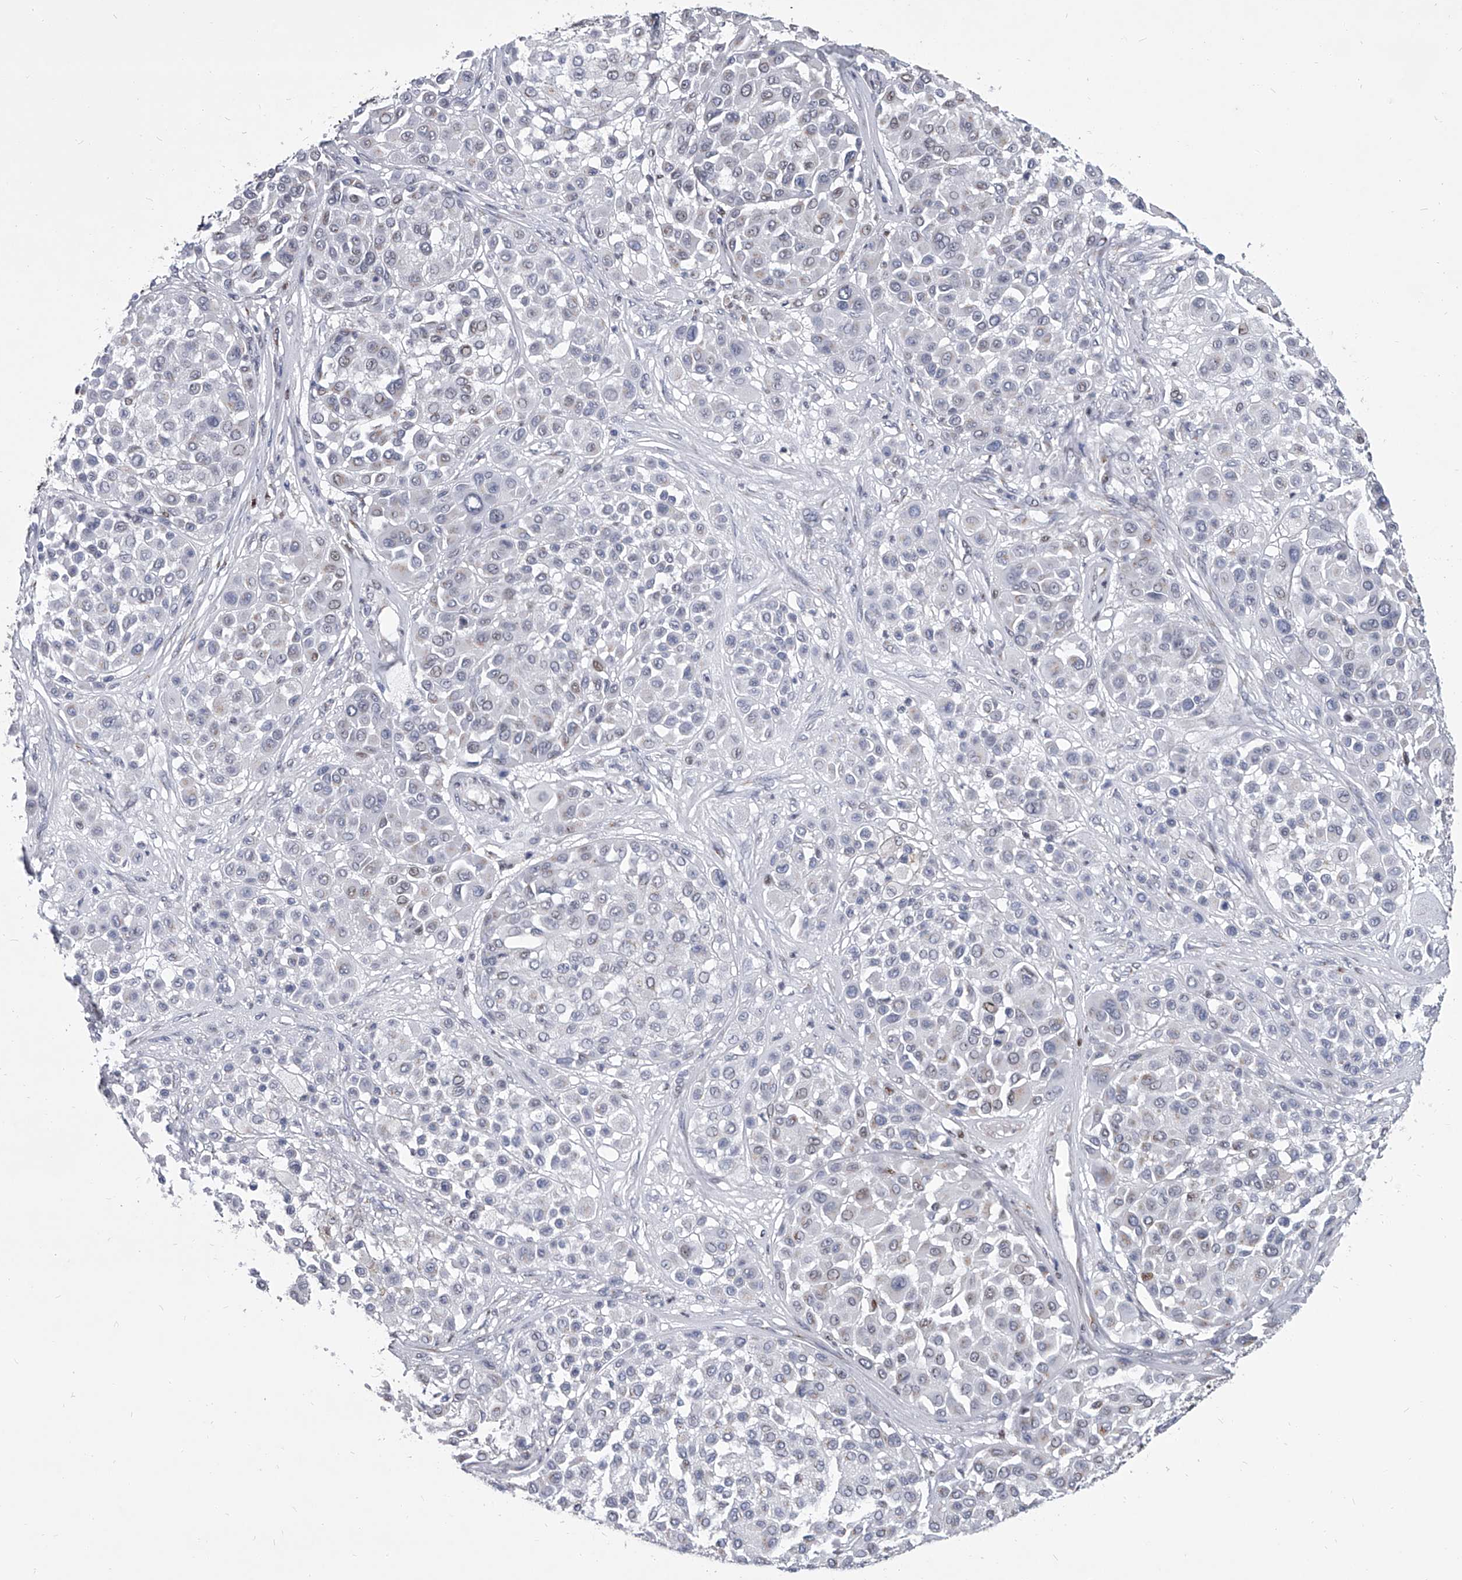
{"staining": {"intensity": "negative", "quantity": "none", "location": "none"}, "tissue": "melanoma", "cell_type": "Tumor cells", "image_type": "cancer", "snomed": [{"axis": "morphology", "description": "Malignant melanoma, Metastatic site"}, {"axis": "topography", "description": "Soft tissue"}], "caption": "Micrograph shows no significant protein positivity in tumor cells of melanoma.", "gene": "EVA1C", "patient": {"sex": "male", "age": 41}}